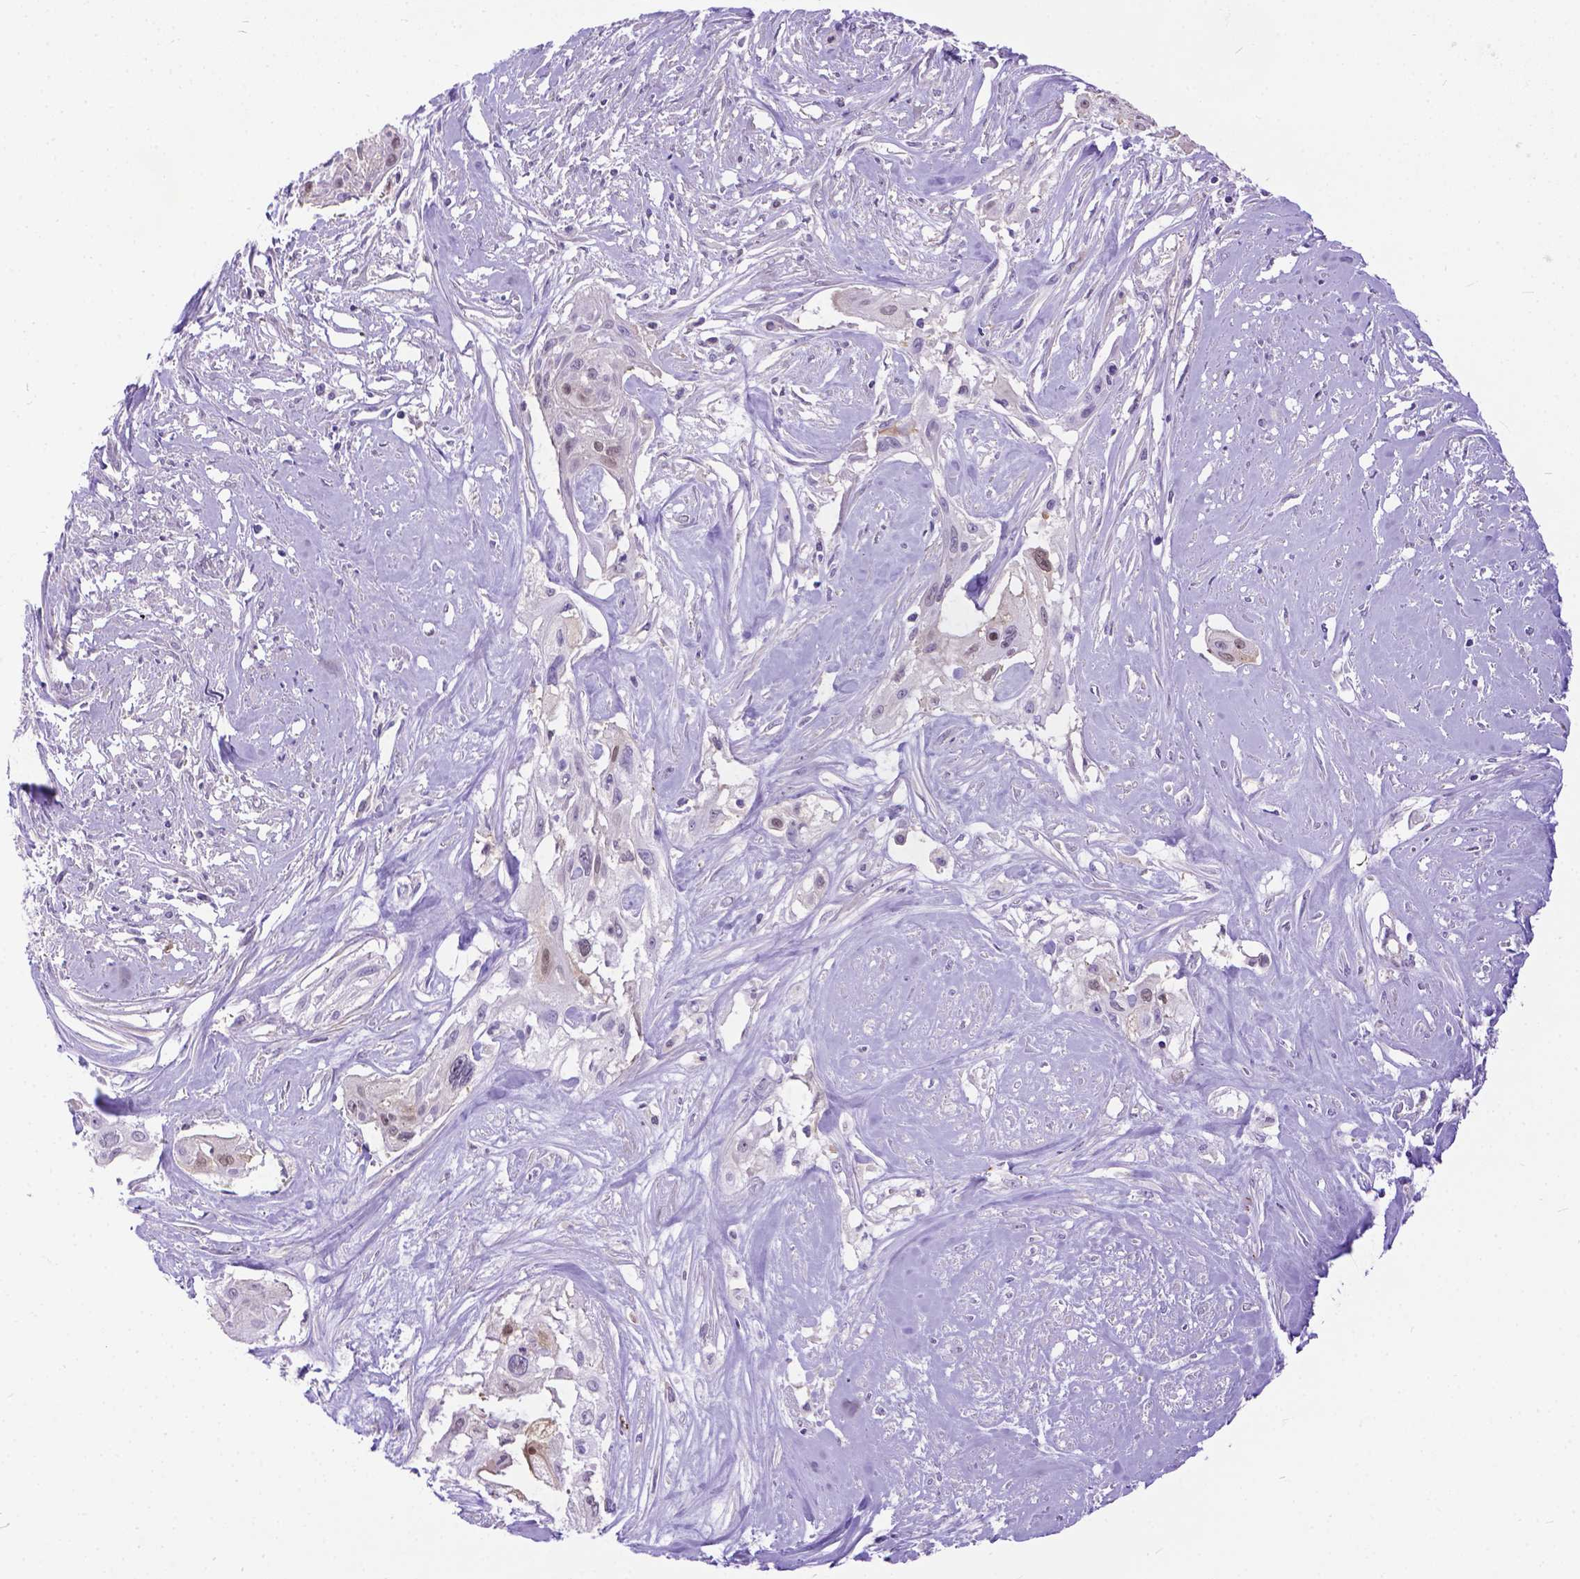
{"staining": {"intensity": "weak", "quantity": "<25%", "location": "nuclear"}, "tissue": "cervical cancer", "cell_type": "Tumor cells", "image_type": "cancer", "snomed": [{"axis": "morphology", "description": "Squamous cell carcinoma, NOS"}, {"axis": "topography", "description": "Cervix"}], "caption": "The histopathology image shows no staining of tumor cells in squamous cell carcinoma (cervical). (DAB immunohistochemistry (IHC) with hematoxylin counter stain).", "gene": "TMEM169", "patient": {"sex": "female", "age": 49}}